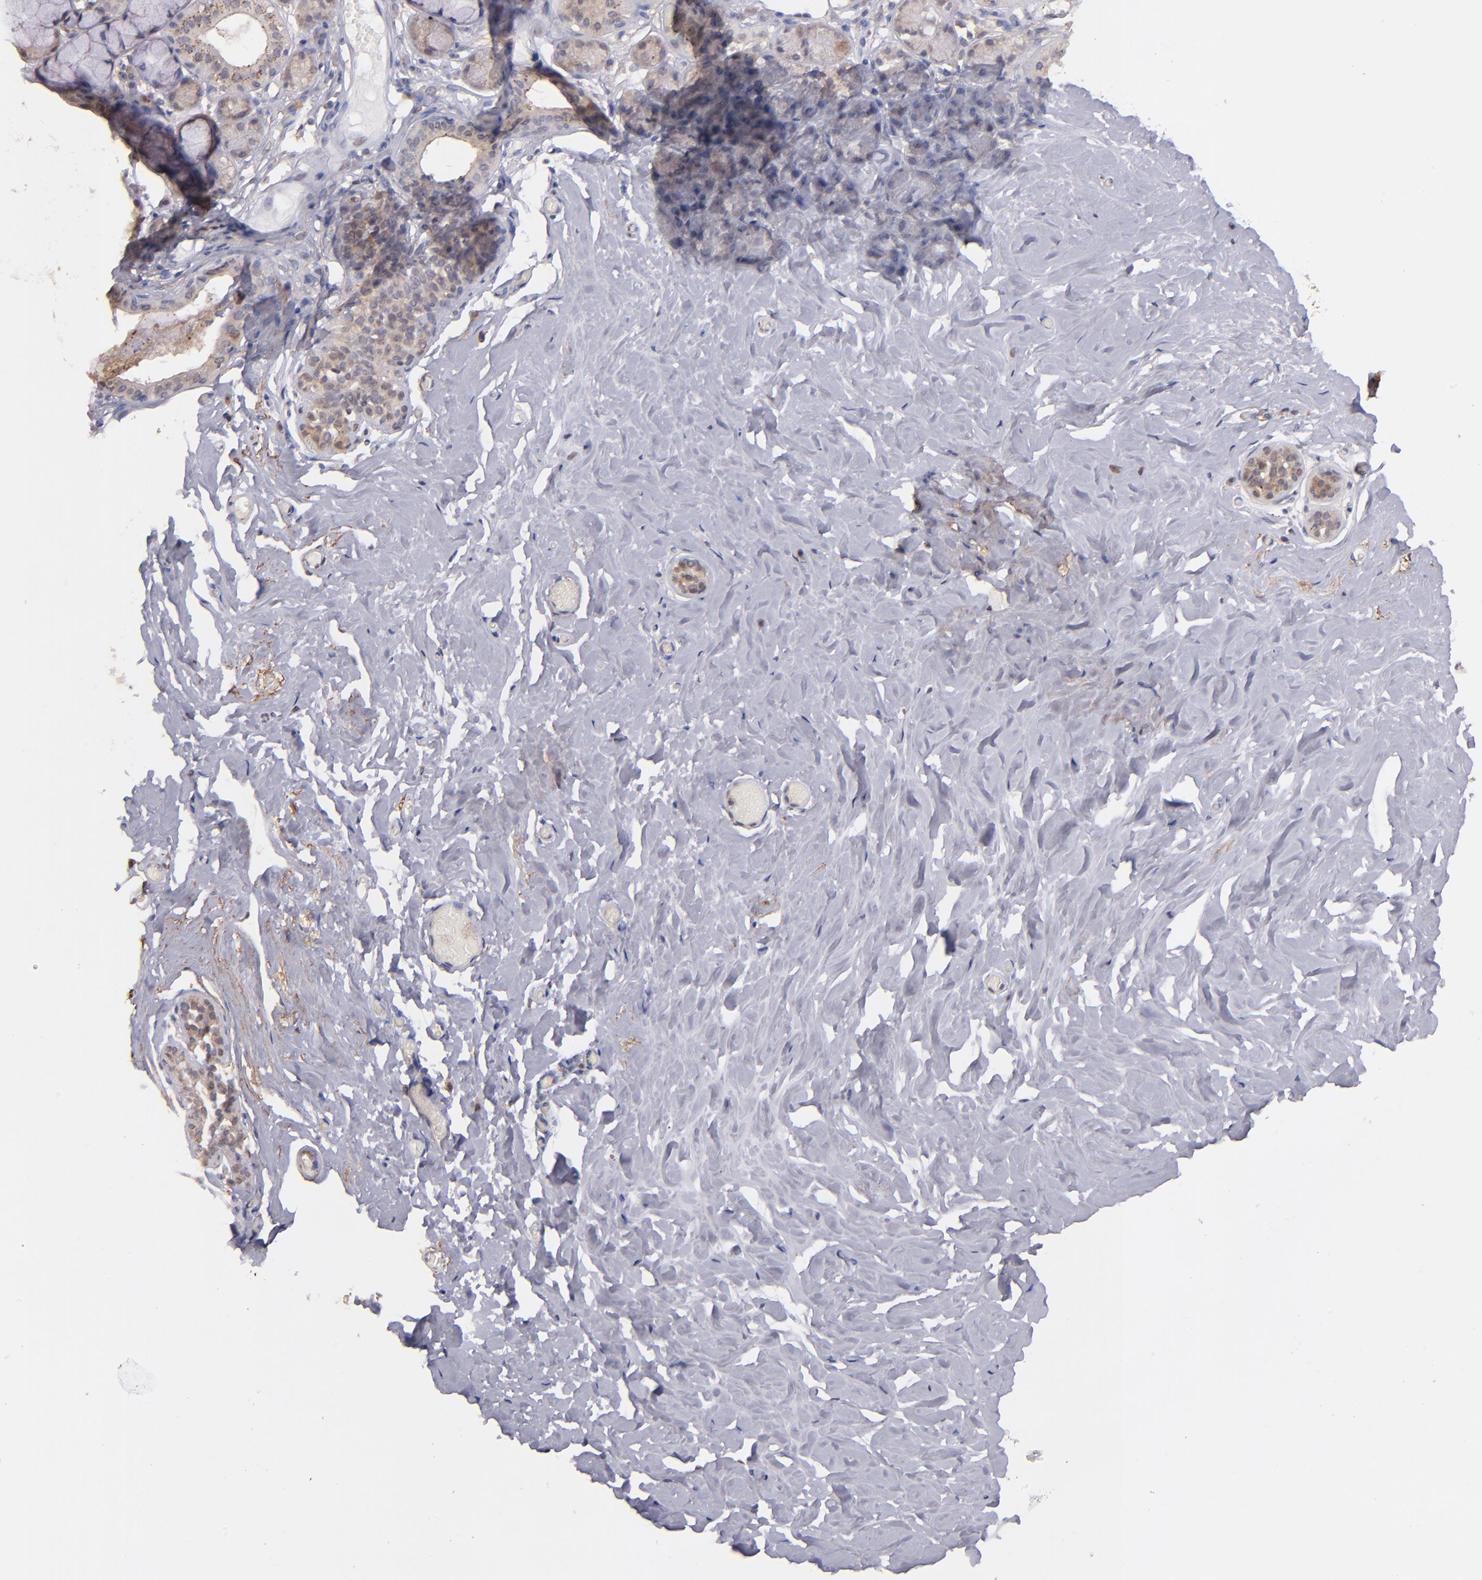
{"staining": {"intensity": "negative", "quantity": "none", "location": "none"}, "tissue": "breast", "cell_type": "Adipocytes", "image_type": "normal", "snomed": [{"axis": "morphology", "description": "Normal tissue, NOS"}, {"axis": "topography", "description": "Breast"}], "caption": "Adipocytes show no significant protein expression in benign breast.", "gene": "ZFYVE1", "patient": {"sex": "female", "age": 75}}